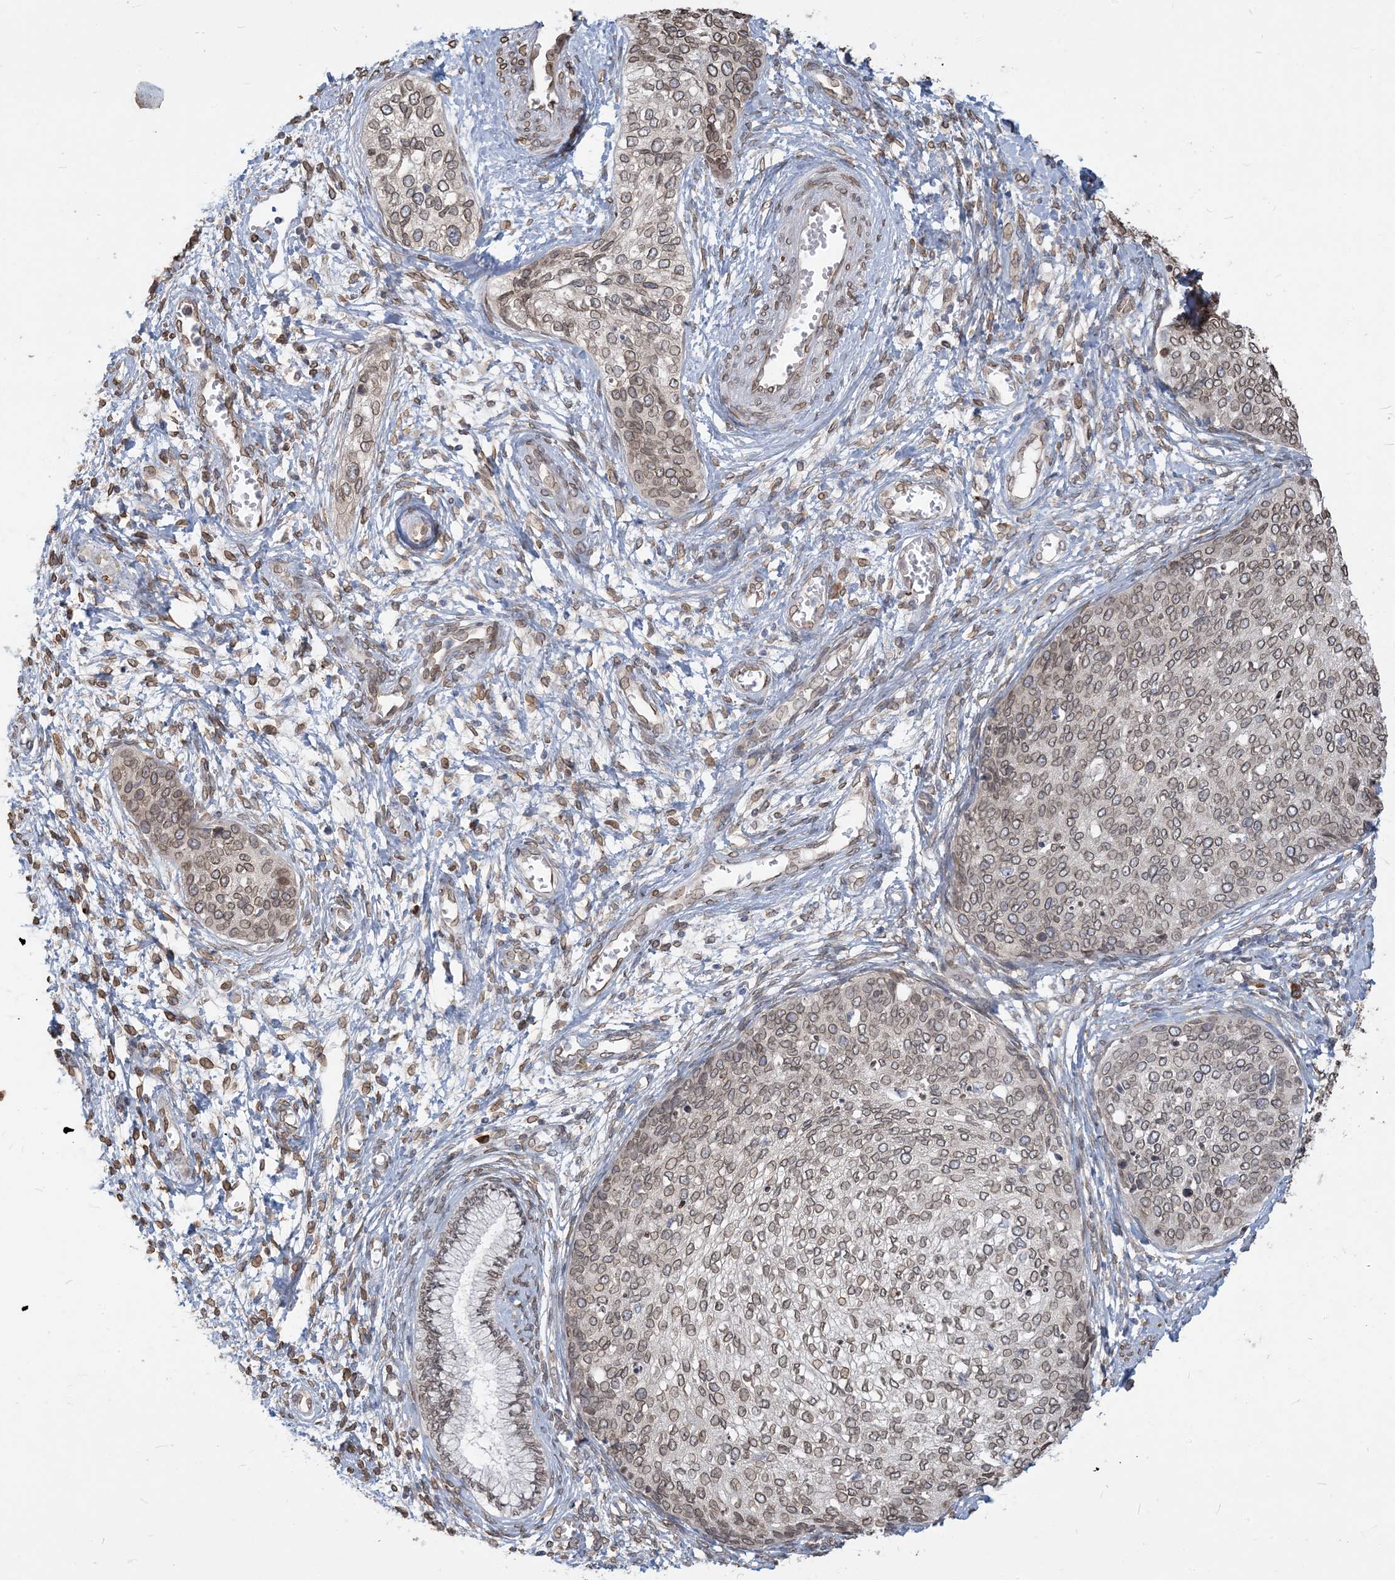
{"staining": {"intensity": "weak", "quantity": ">75%", "location": "cytoplasmic/membranous,nuclear"}, "tissue": "cervical cancer", "cell_type": "Tumor cells", "image_type": "cancer", "snomed": [{"axis": "morphology", "description": "Squamous cell carcinoma, NOS"}, {"axis": "topography", "description": "Cervix"}], "caption": "High-magnification brightfield microscopy of squamous cell carcinoma (cervical) stained with DAB (3,3'-diaminobenzidine) (brown) and counterstained with hematoxylin (blue). tumor cells exhibit weak cytoplasmic/membranous and nuclear positivity is appreciated in approximately>75% of cells. (DAB (3,3'-diaminobenzidine) IHC with brightfield microscopy, high magnification).", "gene": "WWP1", "patient": {"sex": "female", "age": 37}}